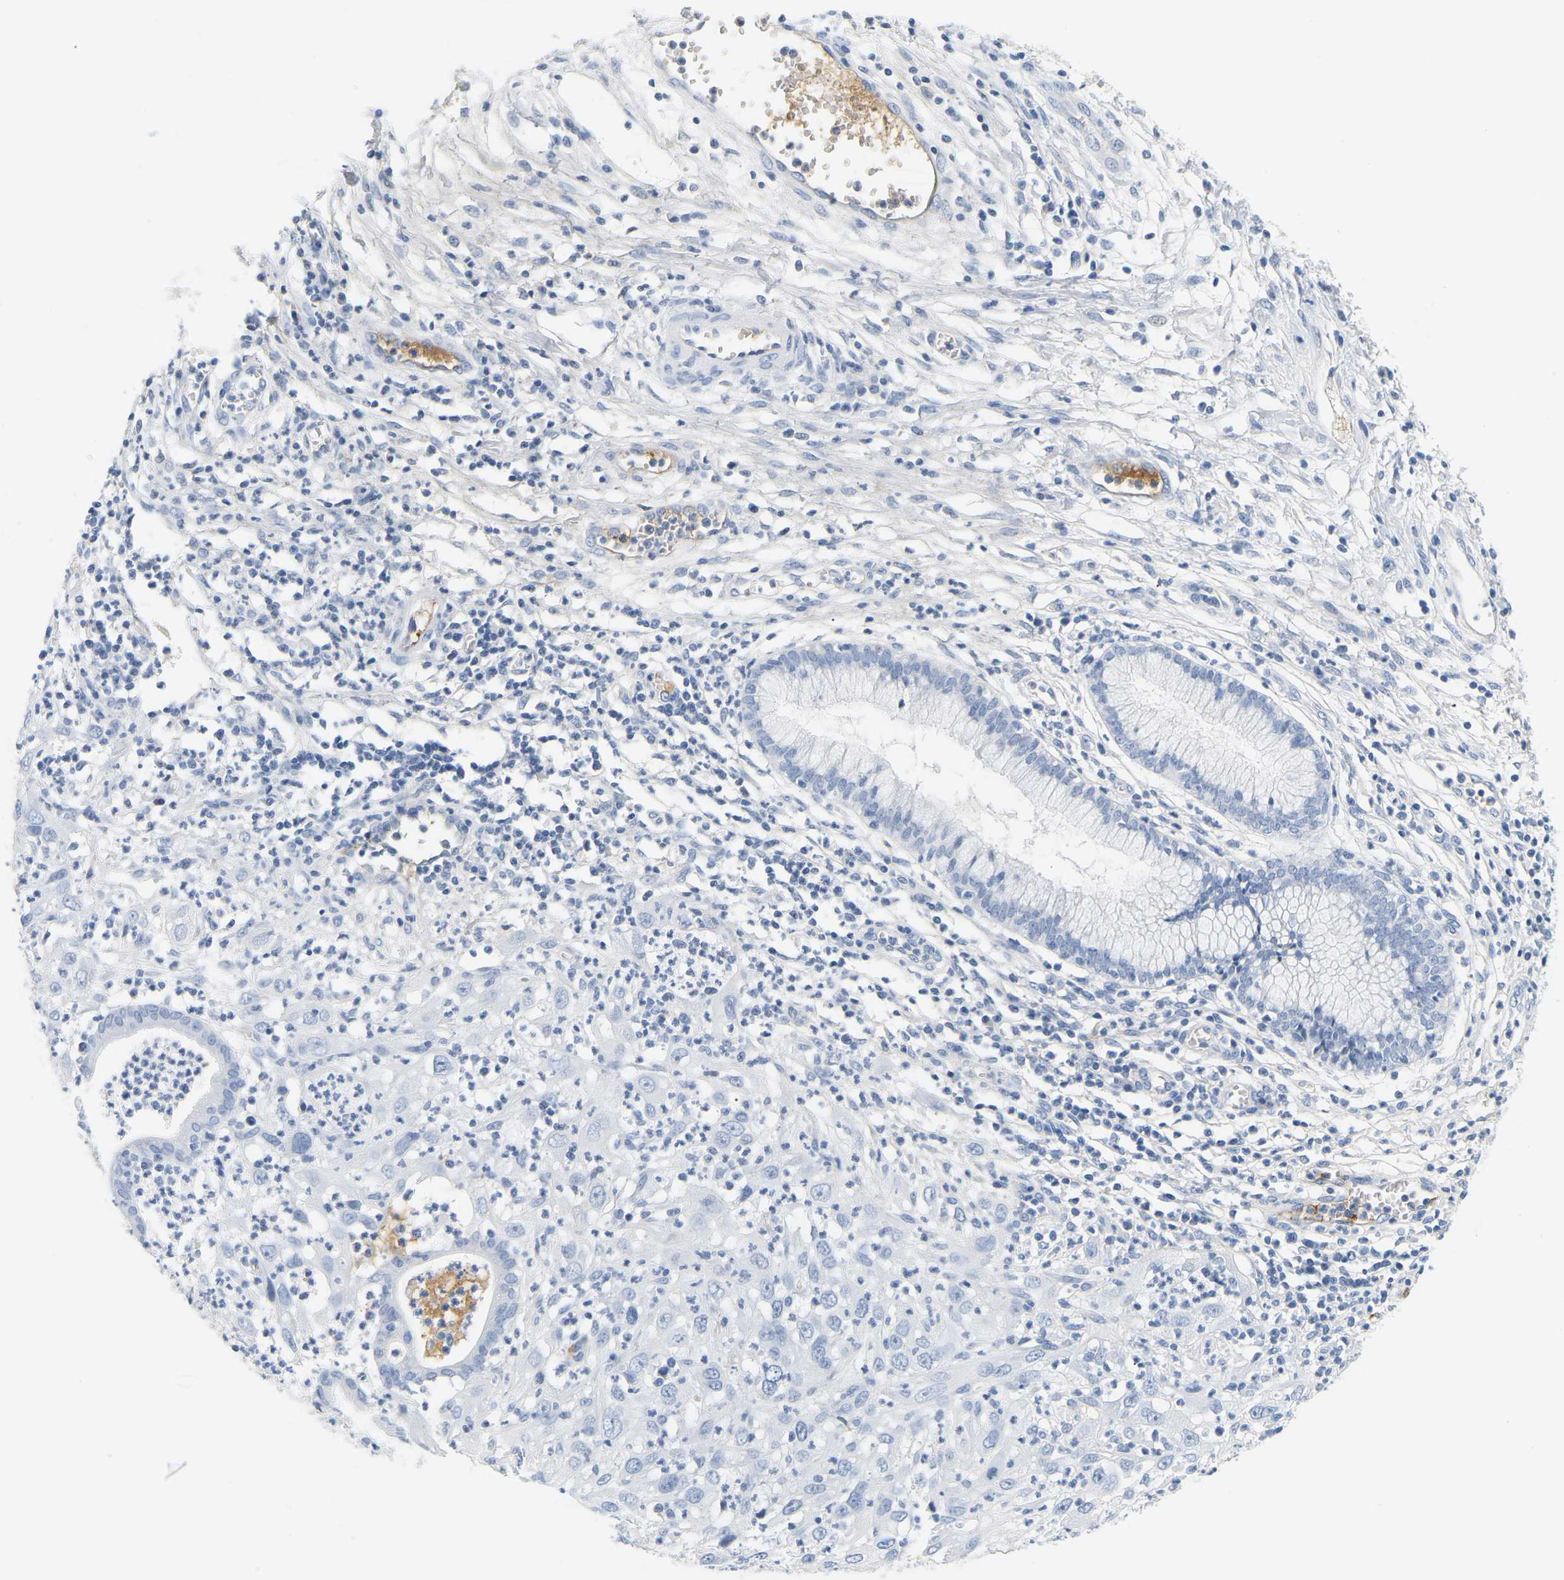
{"staining": {"intensity": "negative", "quantity": "none", "location": "none"}, "tissue": "cervical cancer", "cell_type": "Tumor cells", "image_type": "cancer", "snomed": [{"axis": "morphology", "description": "Squamous cell carcinoma, NOS"}, {"axis": "topography", "description": "Cervix"}], "caption": "This is a histopathology image of immunohistochemistry (IHC) staining of cervical cancer, which shows no staining in tumor cells.", "gene": "APOB", "patient": {"sex": "female", "age": 32}}